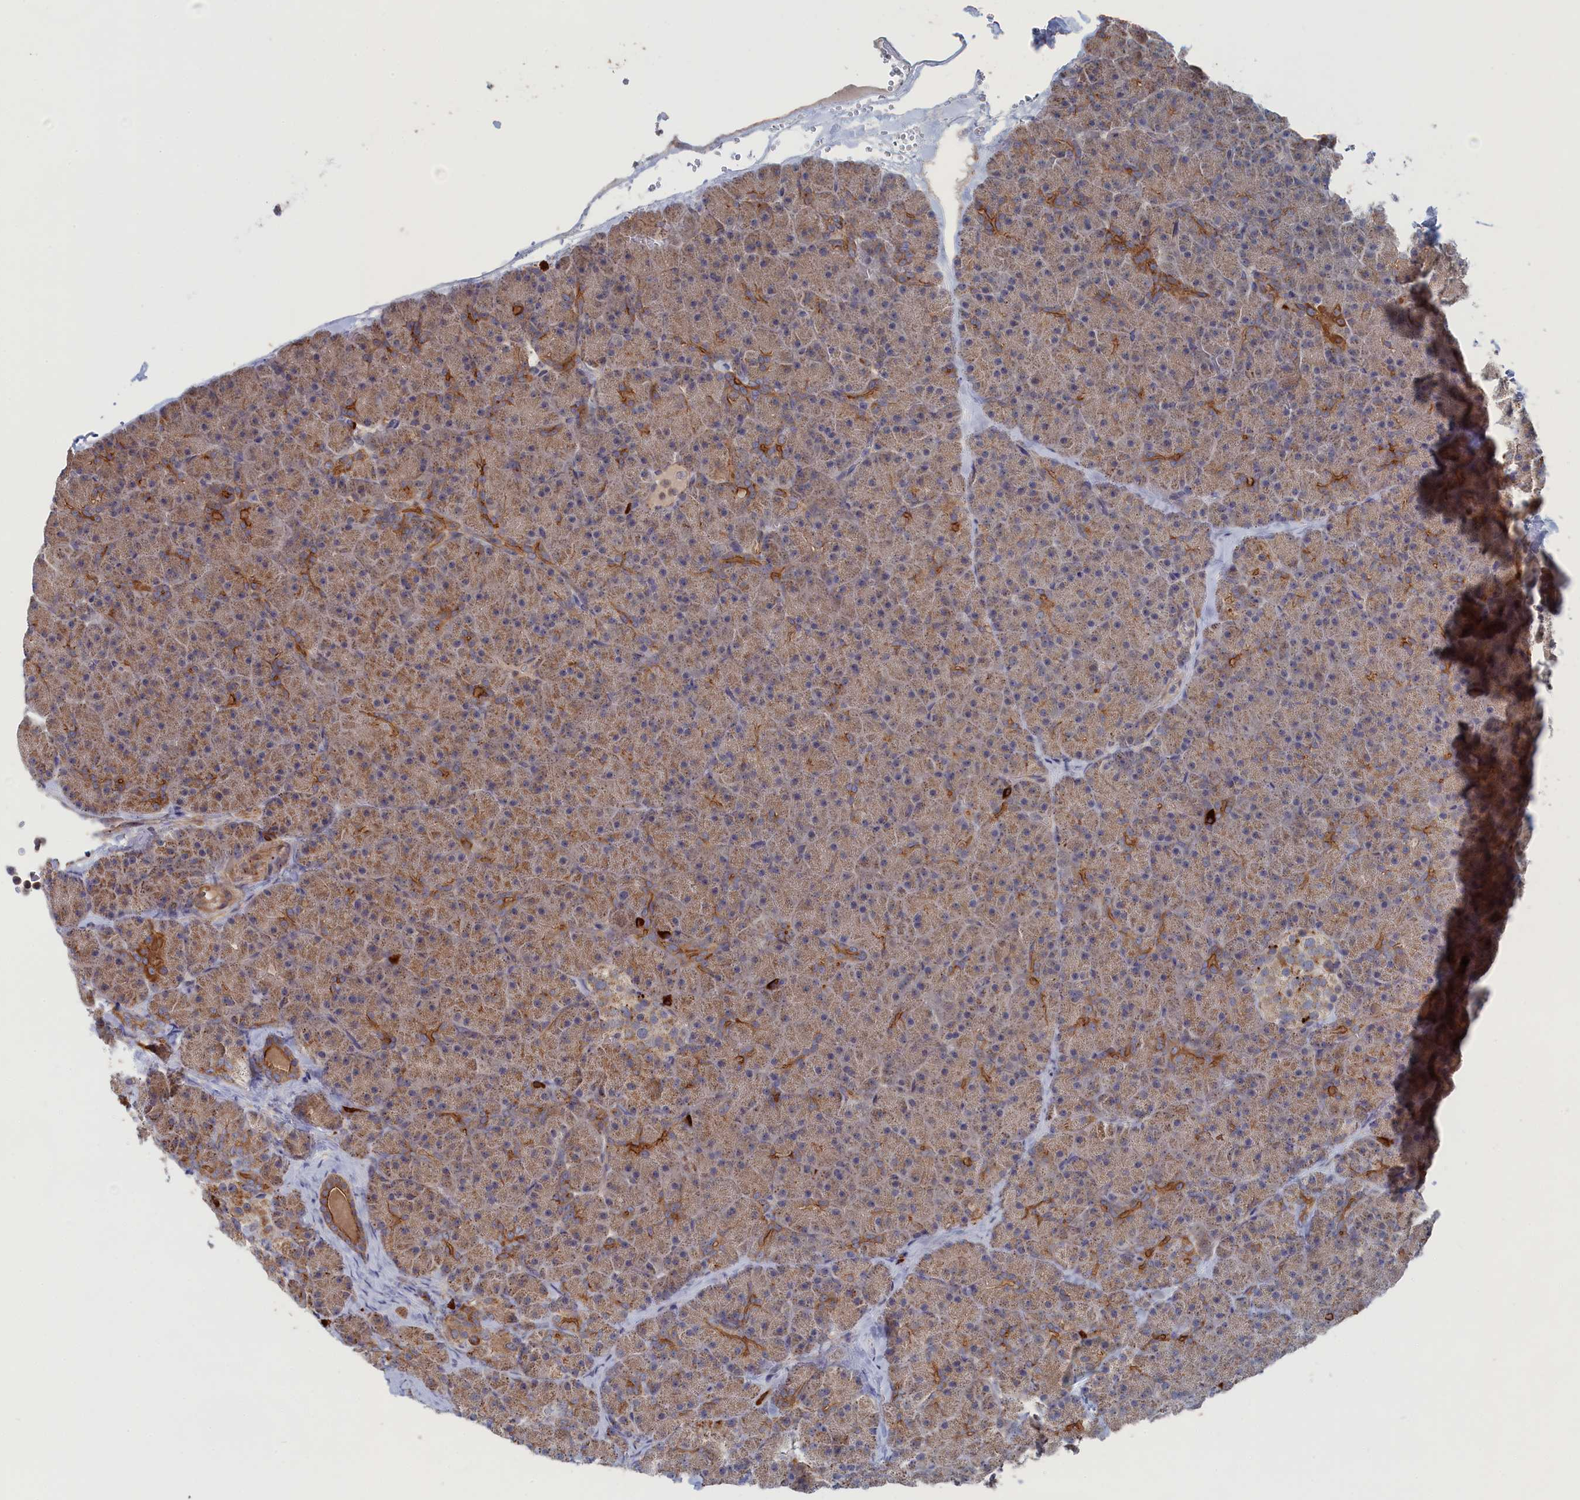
{"staining": {"intensity": "moderate", "quantity": ">75%", "location": "cytoplasmic/membranous"}, "tissue": "pancreas", "cell_type": "Exocrine glandular cells", "image_type": "normal", "snomed": [{"axis": "morphology", "description": "Normal tissue, NOS"}, {"axis": "topography", "description": "Pancreas"}], "caption": "An image of pancreas stained for a protein displays moderate cytoplasmic/membranous brown staining in exocrine glandular cells. The staining was performed using DAB (3,3'-diaminobenzidine), with brown indicating positive protein expression. Nuclei are stained blue with hematoxylin.", "gene": "FILIP1L", "patient": {"sex": "male", "age": 36}}